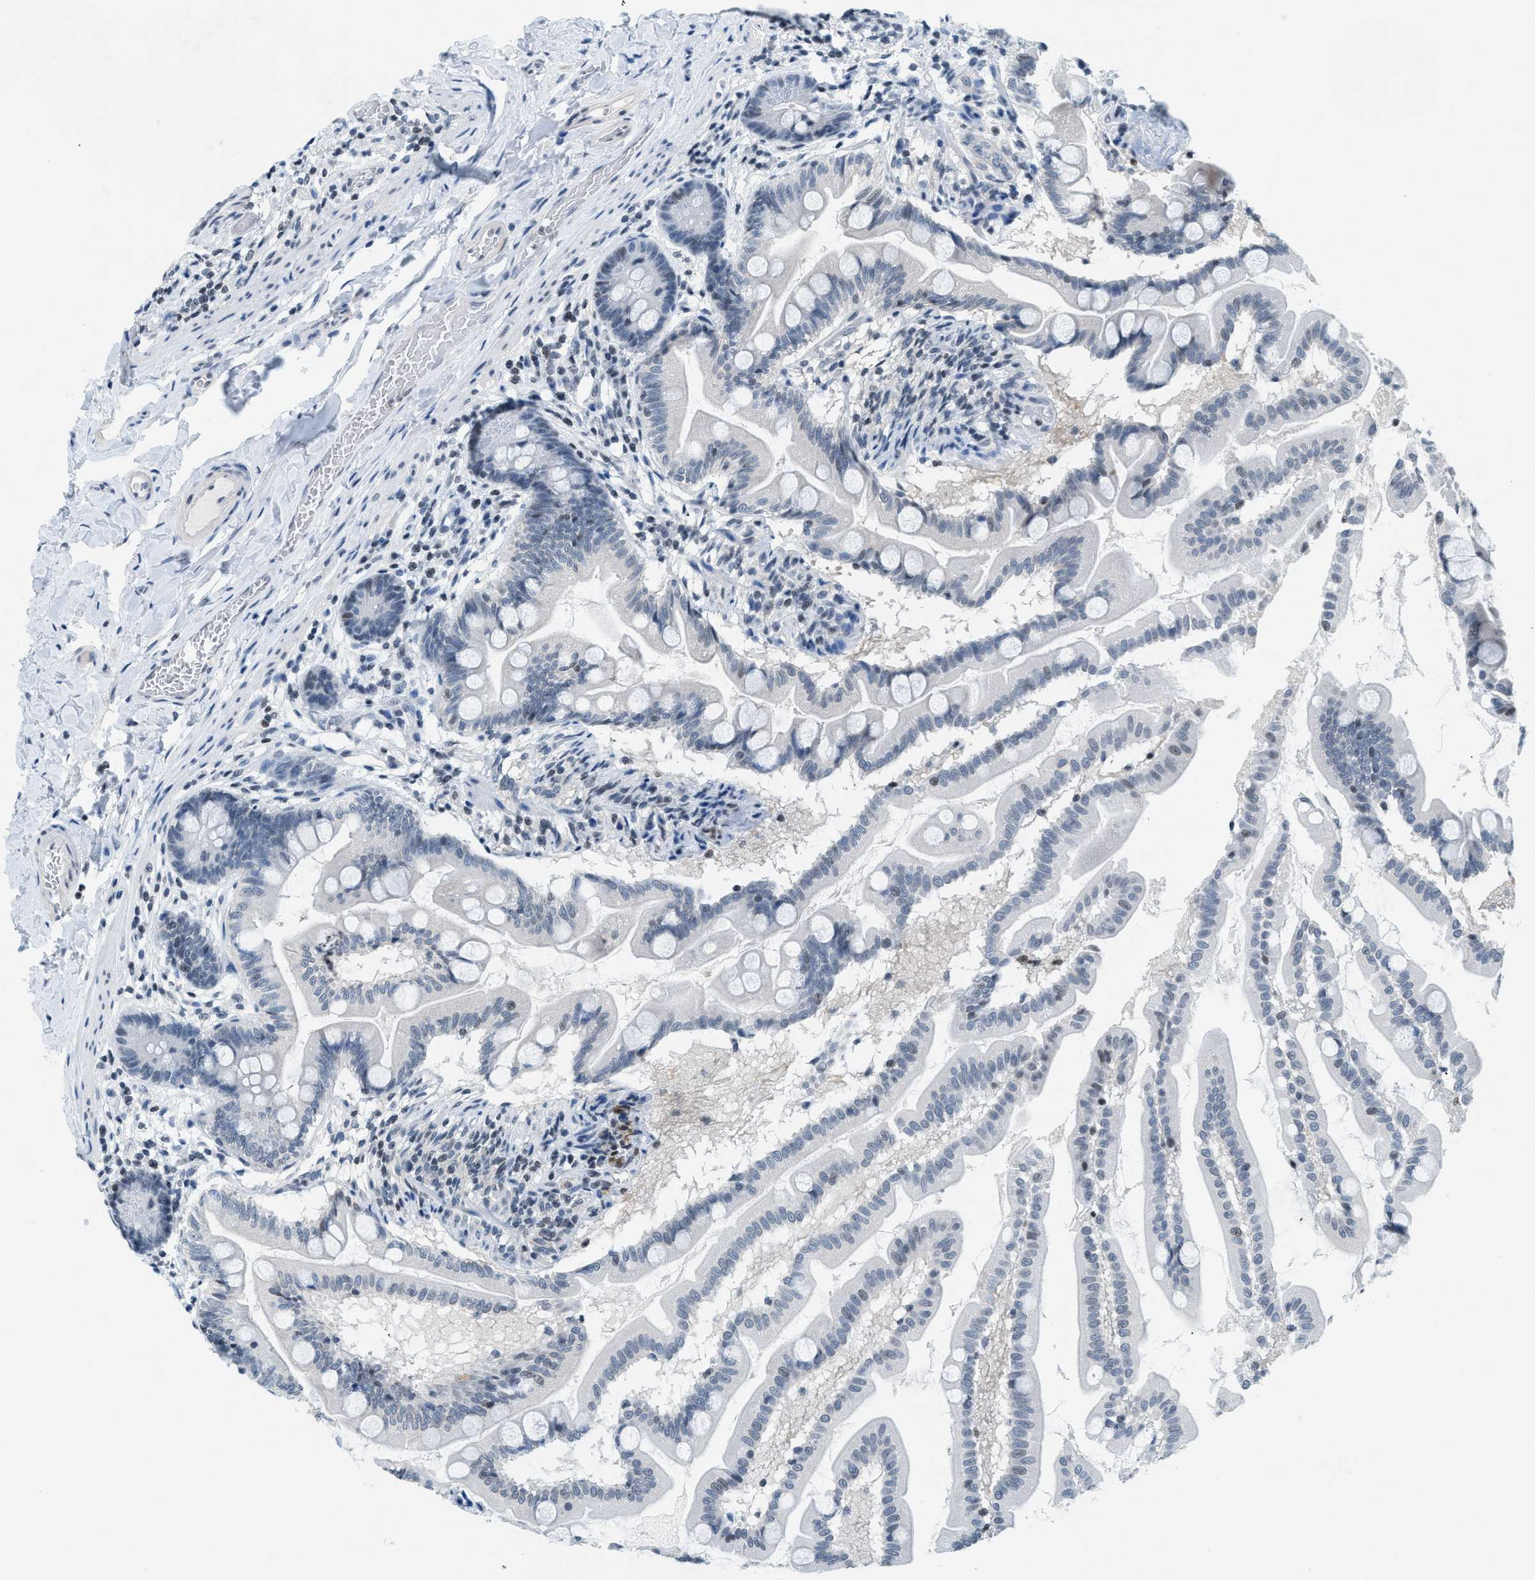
{"staining": {"intensity": "weak", "quantity": "<25%", "location": "nuclear"}, "tissue": "small intestine", "cell_type": "Glandular cells", "image_type": "normal", "snomed": [{"axis": "morphology", "description": "Normal tissue, NOS"}, {"axis": "topography", "description": "Small intestine"}], "caption": "IHC of benign human small intestine shows no staining in glandular cells.", "gene": "UVRAG", "patient": {"sex": "female", "age": 56}}